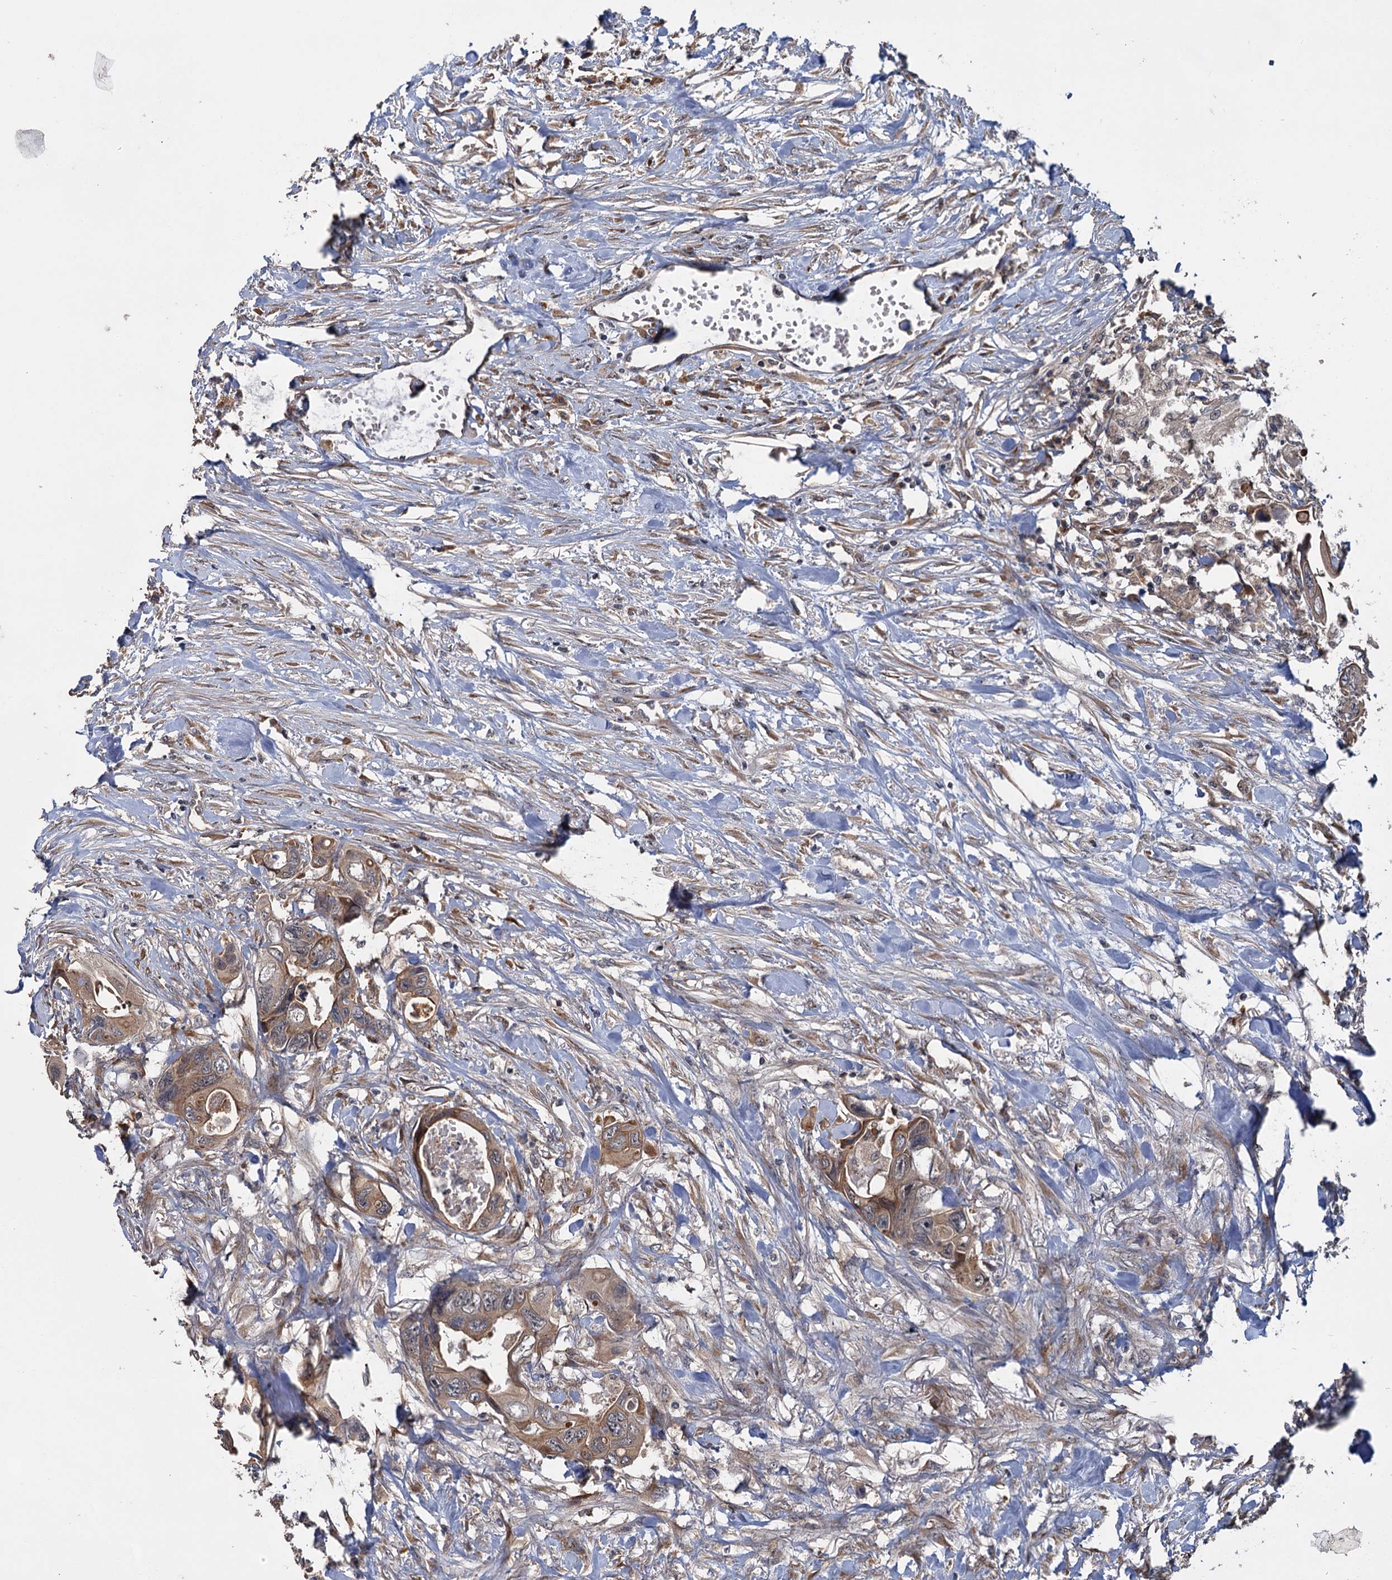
{"staining": {"intensity": "moderate", "quantity": ">75%", "location": "cytoplasmic/membranous"}, "tissue": "colorectal cancer", "cell_type": "Tumor cells", "image_type": "cancer", "snomed": [{"axis": "morphology", "description": "Adenocarcinoma, NOS"}, {"axis": "topography", "description": "Rectum"}], "caption": "IHC (DAB) staining of human colorectal adenocarcinoma demonstrates moderate cytoplasmic/membranous protein positivity in approximately >75% of tumor cells. (Stains: DAB in brown, nuclei in blue, Microscopy: brightfield microscopy at high magnification).", "gene": "KANSL2", "patient": {"sex": "male", "age": 57}}